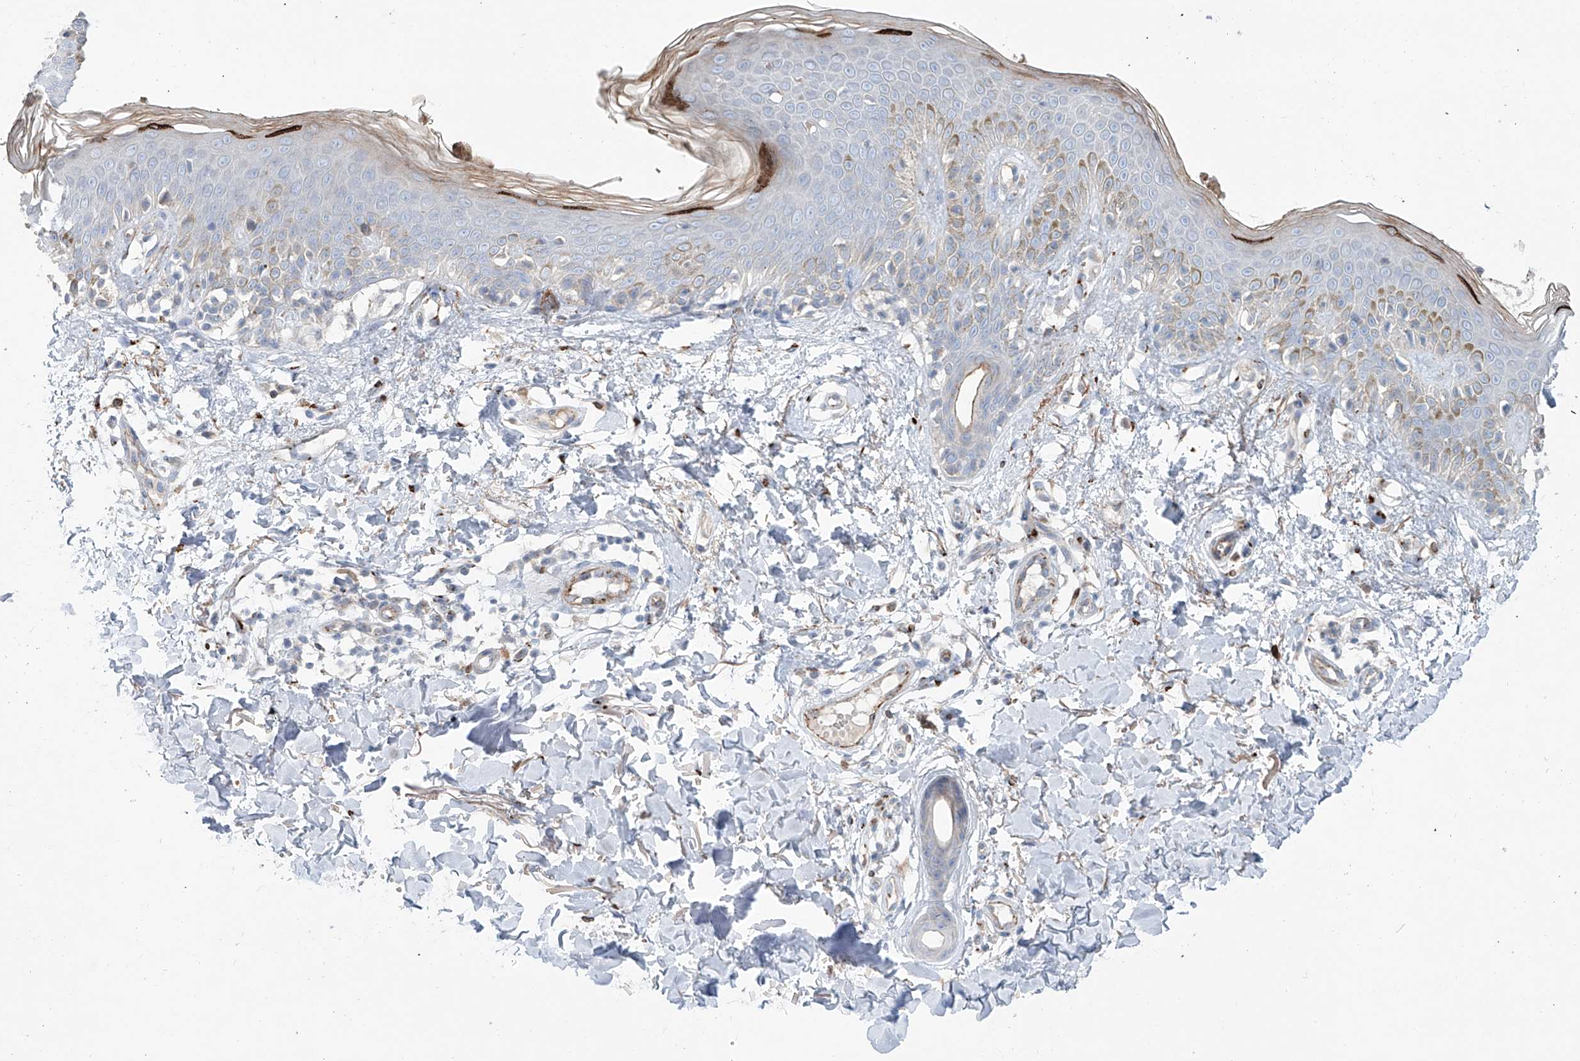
{"staining": {"intensity": "moderate", "quantity": "25%-75%", "location": "cytoplasmic/membranous"}, "tissue": "skin", "cell_type": "Fibroblasts", "image_type": "normal", "snomed": [{"axis": "morphology", "description": "Normal tissue, NOS"}, {"axis": "topography", "description": "Skin"}], "caption": "DAB immunohistochemical staining of unremarkable skin reveals moderate cytoplasmic/membranous protein expression in approximately 25%-75% of fibroblasts.", "gene": "CDH5", "patient": {"sex": "male", "age": 37}}